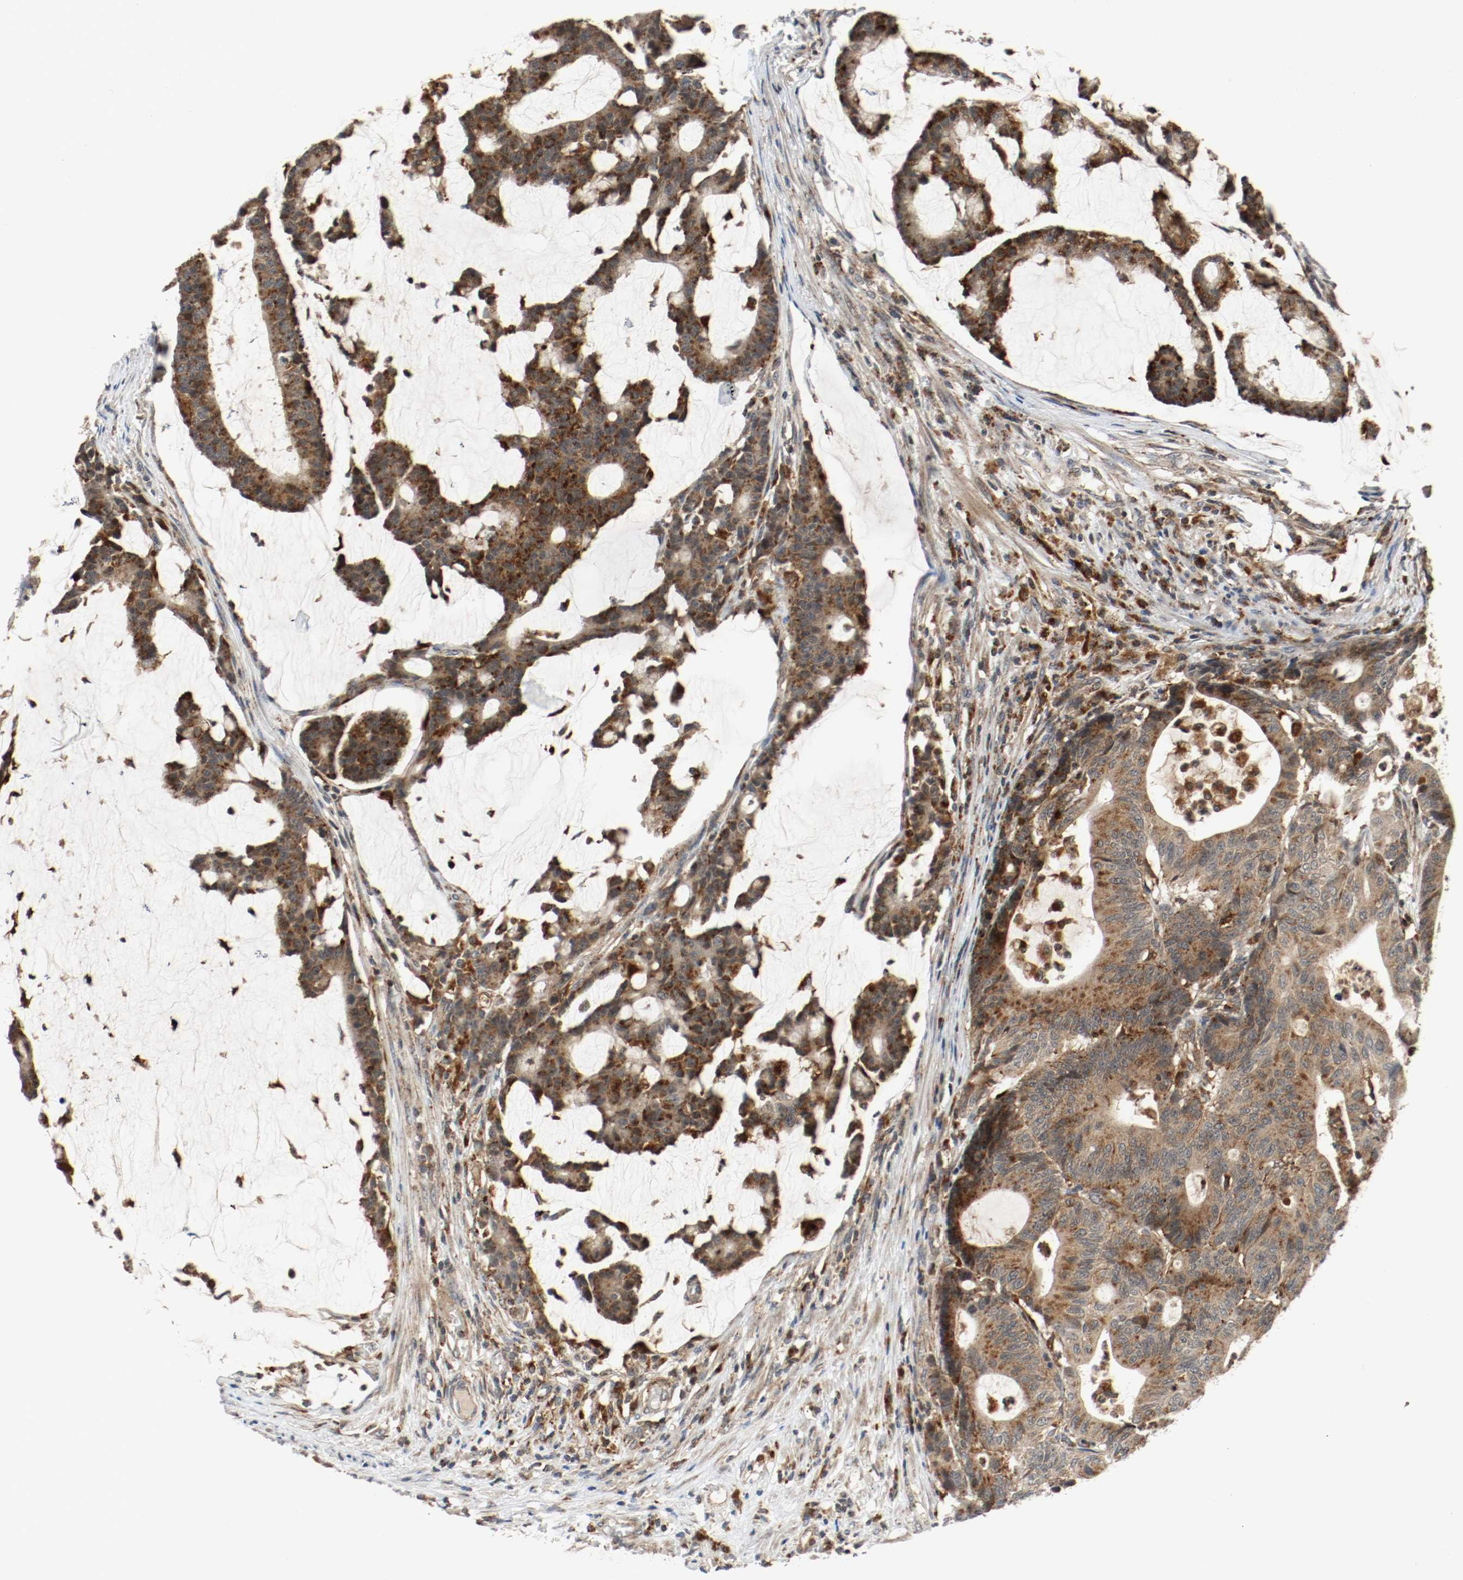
{"staining": {"intensity": "moderate", "quantity": ">75%", "location": "cytoplasmic/membranous"}, "tissue": "colorectal cancer", "cell_type": "Tumor cells", "image_type": "cancer", "snomed": [{"axis": "morphology", "description": "Adenocarcinoma, NOS"}, {"axis": "topography", "description": "Colon"}], "caption": "Colorectal adenocarcinoma was stained to show a protein in brown. There is medium levels of moderate cytoplasmic/membranous staining in about >75% of tumor cells. (DAB (3,3'-diaminobenzidine) IHC with brightfield microscopy, high magnification).", "gene": "LAMP2", "patient": {"sex": "female", "age": 84}}